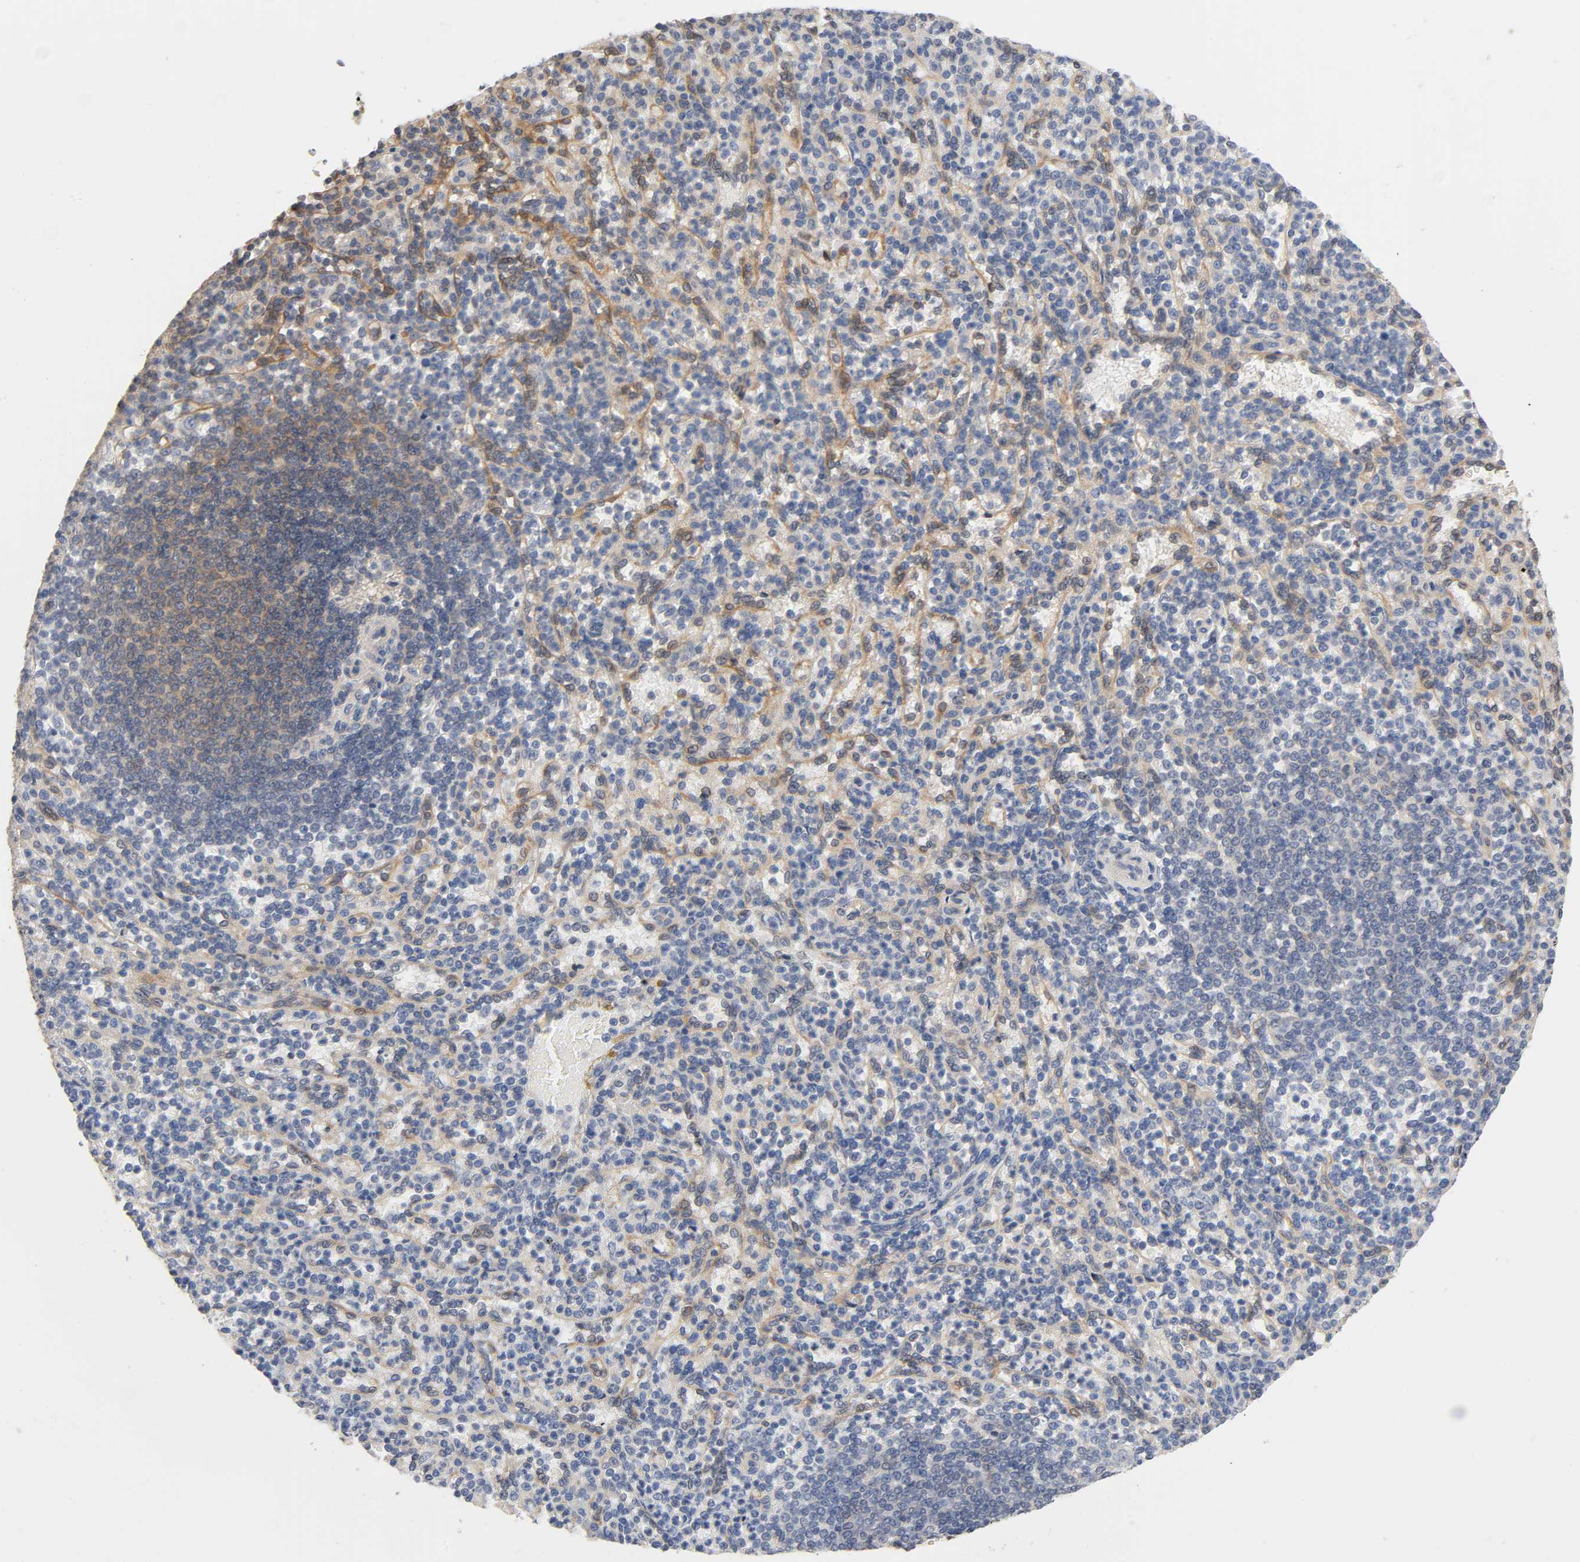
{"staining": {"intensity": "weak", "quantity": ">75%", "location": "cytoplasmic/membranous"}, "tissue": "spleen", "cell_type": "Cells in red pulp", "image_type": "normal", "snomed": [{"axis": "morphology", "description": "Normal tissue, NOS"}, {"axis": "topography", "description": "Spleen"}], "caption": "IHC (DAB (3,3'-diaminobenzidine)) staining of normal human spleen reveals weak cytoplasmic/membranous protein positivity in about >75% of cells in red pulp.", "gene": "PRKAB1", "patient": {"sex": "female", "age": 74}}